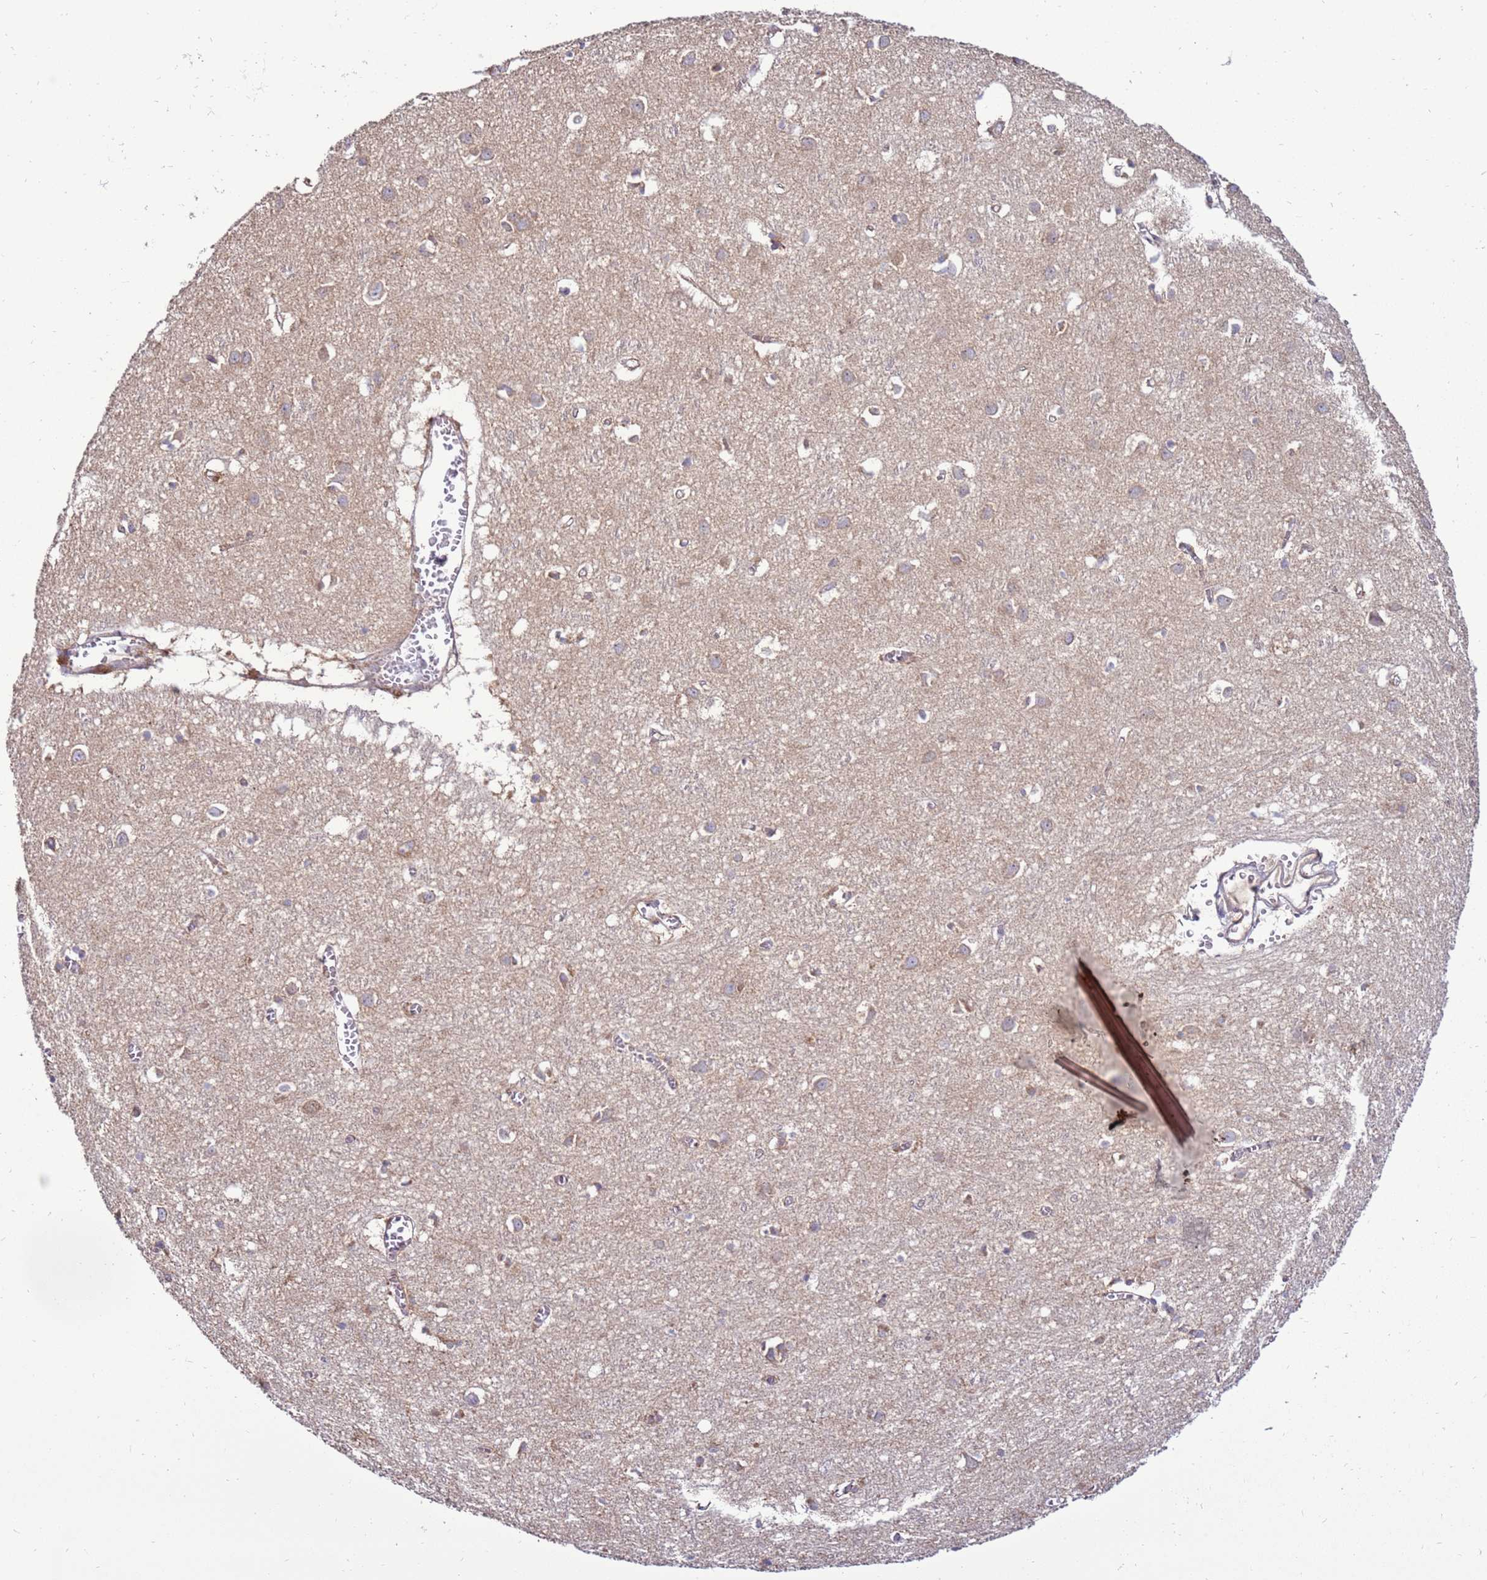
{"staining": {"intensity": "negative", "quantity": "none", "location": "none"}, "tissue": "cerebral cortex", "cell_type": "Endothelial cells", "image_type": "normal", "snomed": [{"axis": "morphology", "description": "Normal tissue, NOS"}, {"axis": "topography", "description": "Cerebral cortex"}], "caption": "Immunohistochemical staining of normal human cerebral cortex exhibits no significant positivity in endothelial cells.", "gene": "TRAPPC4", "patient": {"sex": "female", "age": 64}}